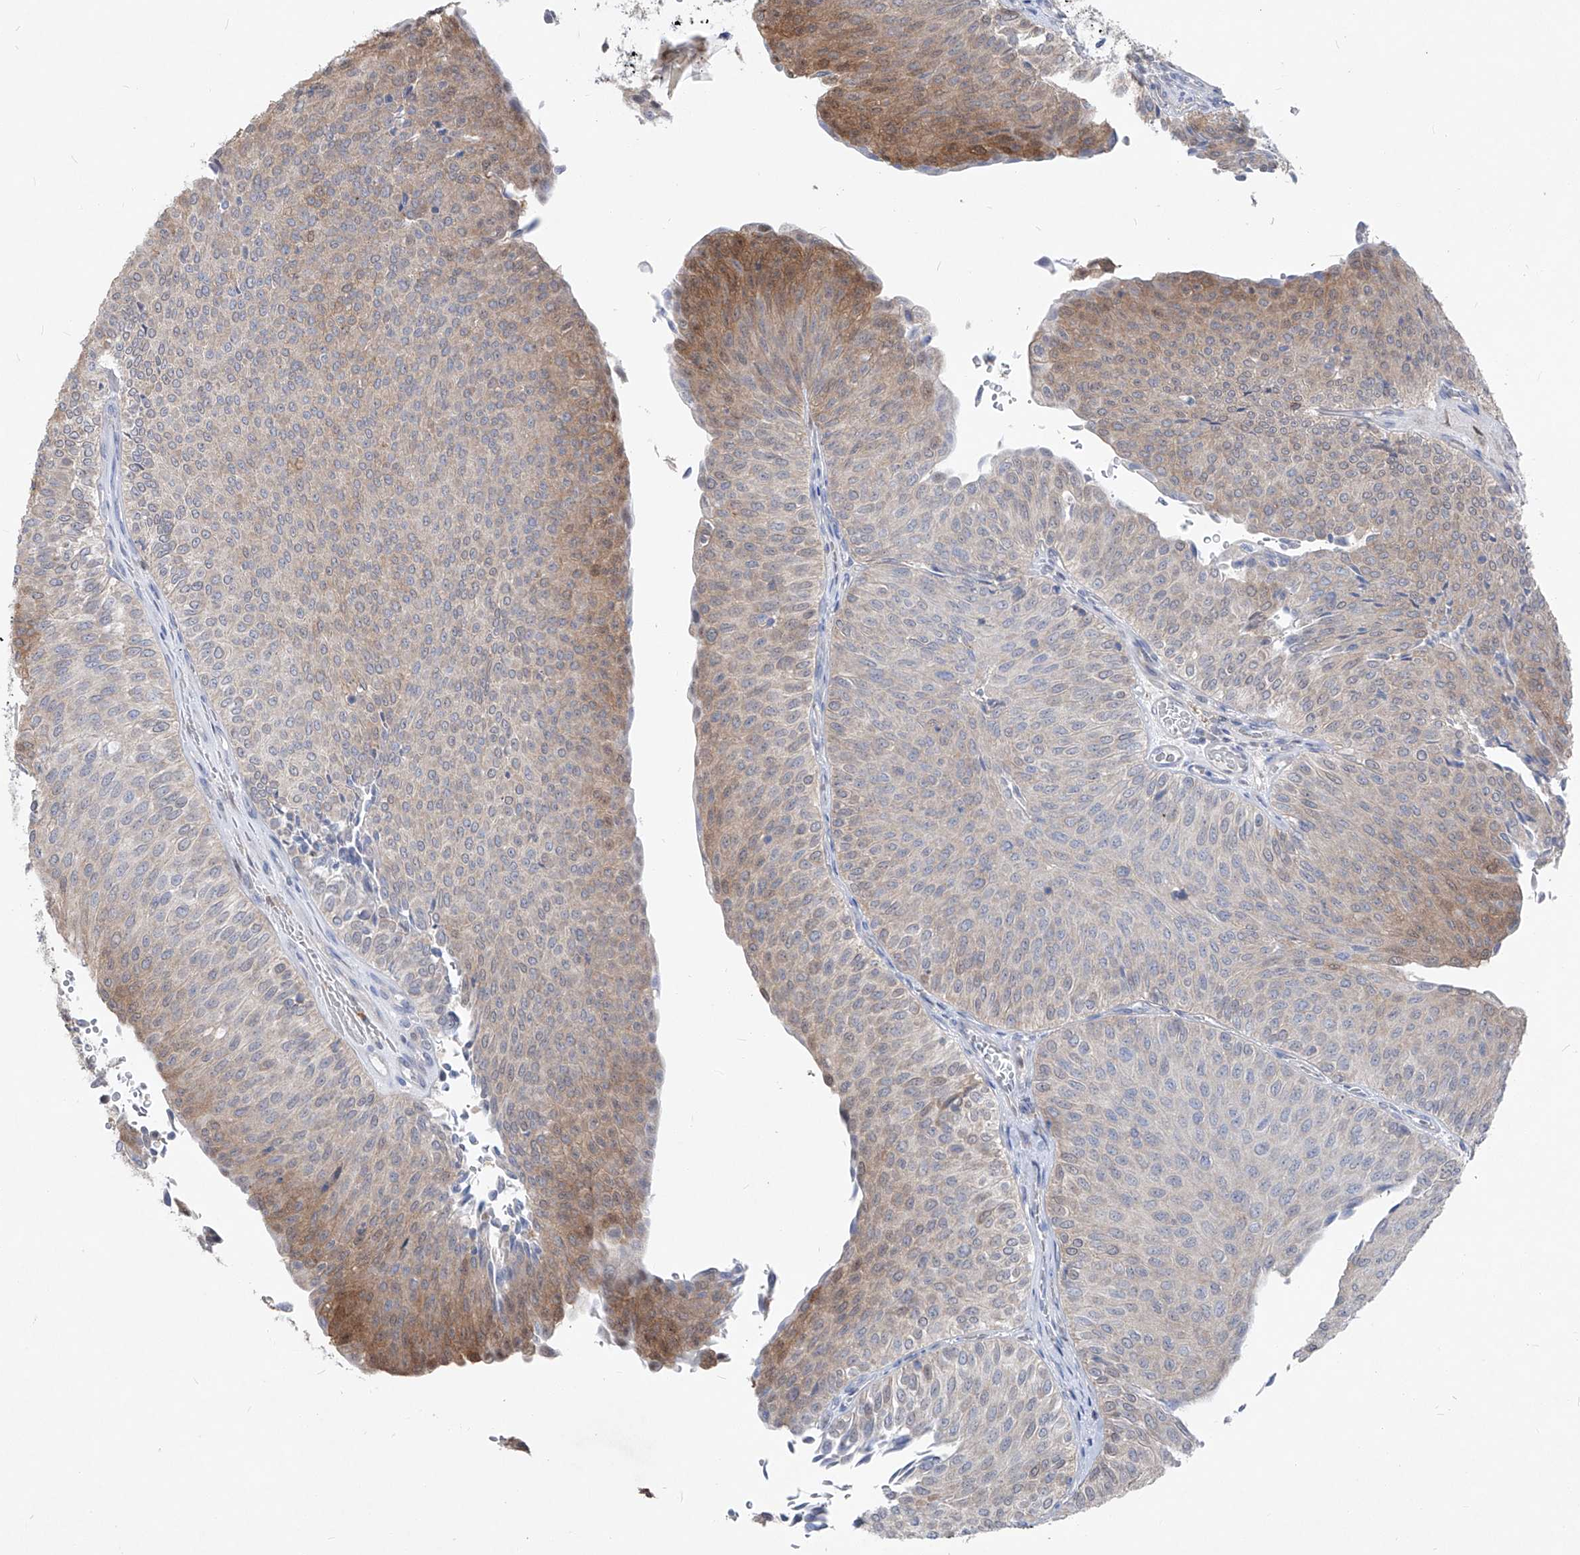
{"staining": {"intensity": "moderate", "quantity": "<25%", "location": "cytoplasmic/membranous"}, "tissue": "urothelial cancer", "cell_type": "Tumor cells", "image_type": "cancer", "snomed": [{"axis": "morphology", "description": "Urothelial carcinoma, Low grade"}, {"axis": "topography", "description": "Urinary bladder"}], "caption": "Protein staining by immunohistochemistry (IHC) displays moderate cytoplasmic/membranous positivity in approximately <25% of tumor cells in urothelial cancer.", "gene": "UFL1", "patient": {"sex": "male", "age": 78}}